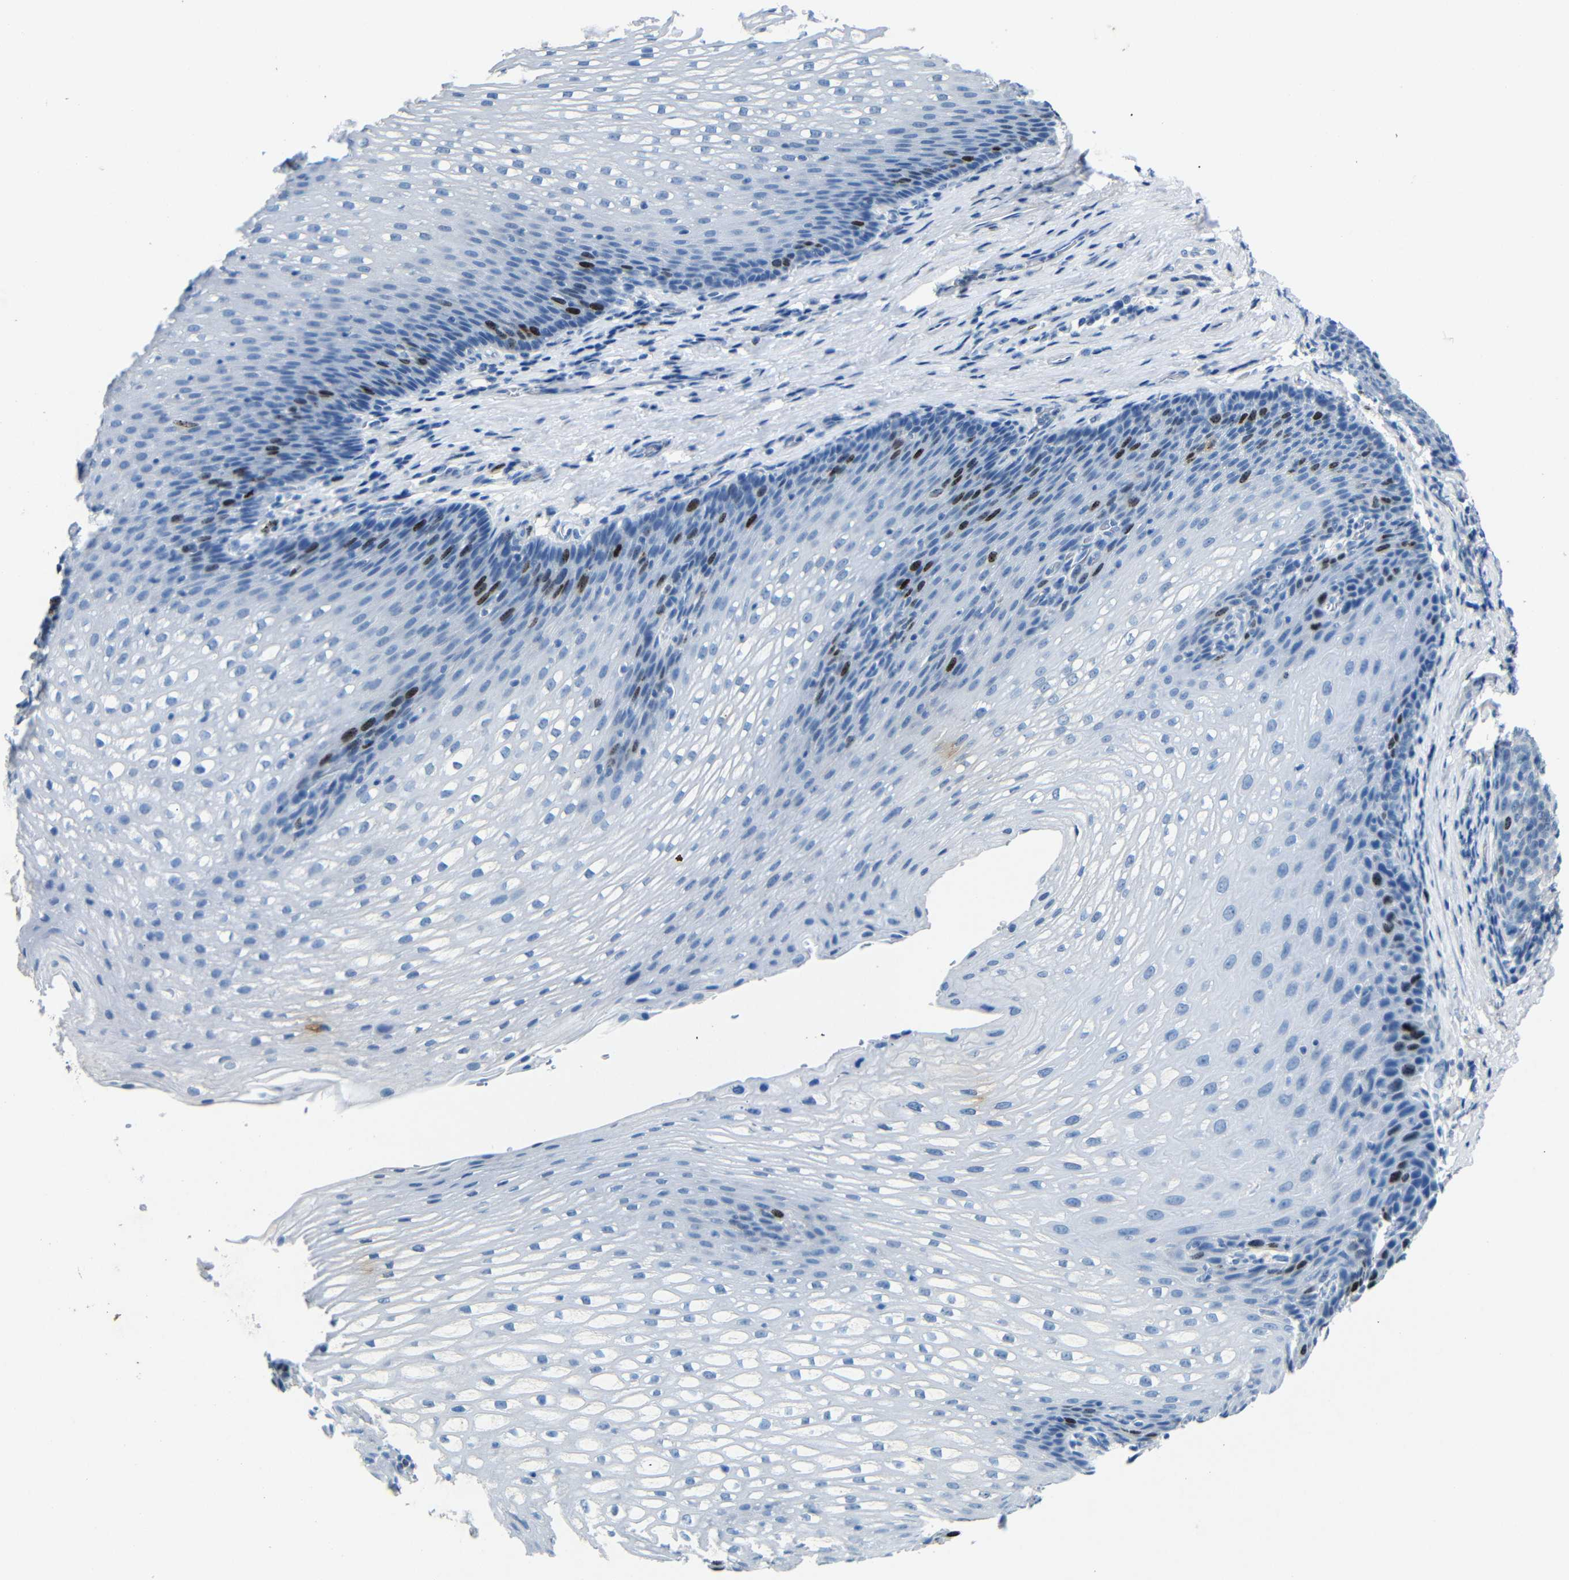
{"staining": {"intensity": "strong", "quantity": "<25%", "location": "nuclear"}, "tissue": "esophagus", "cell_type": "Squamous epithelial cells", "image_type": "normal", "snomed": [{"axis": "morphology", "description": "Normal tissue, NOS"}, {"axis": "topography", "description": "Esophagus"}], "caption": "Protein staining of unremarkable esophagus exhibits strong nuclear expression in about <25% of squamous epithelial cells.", "gene": "INCENP", "patient": {"sex": "male", "age": 48}}